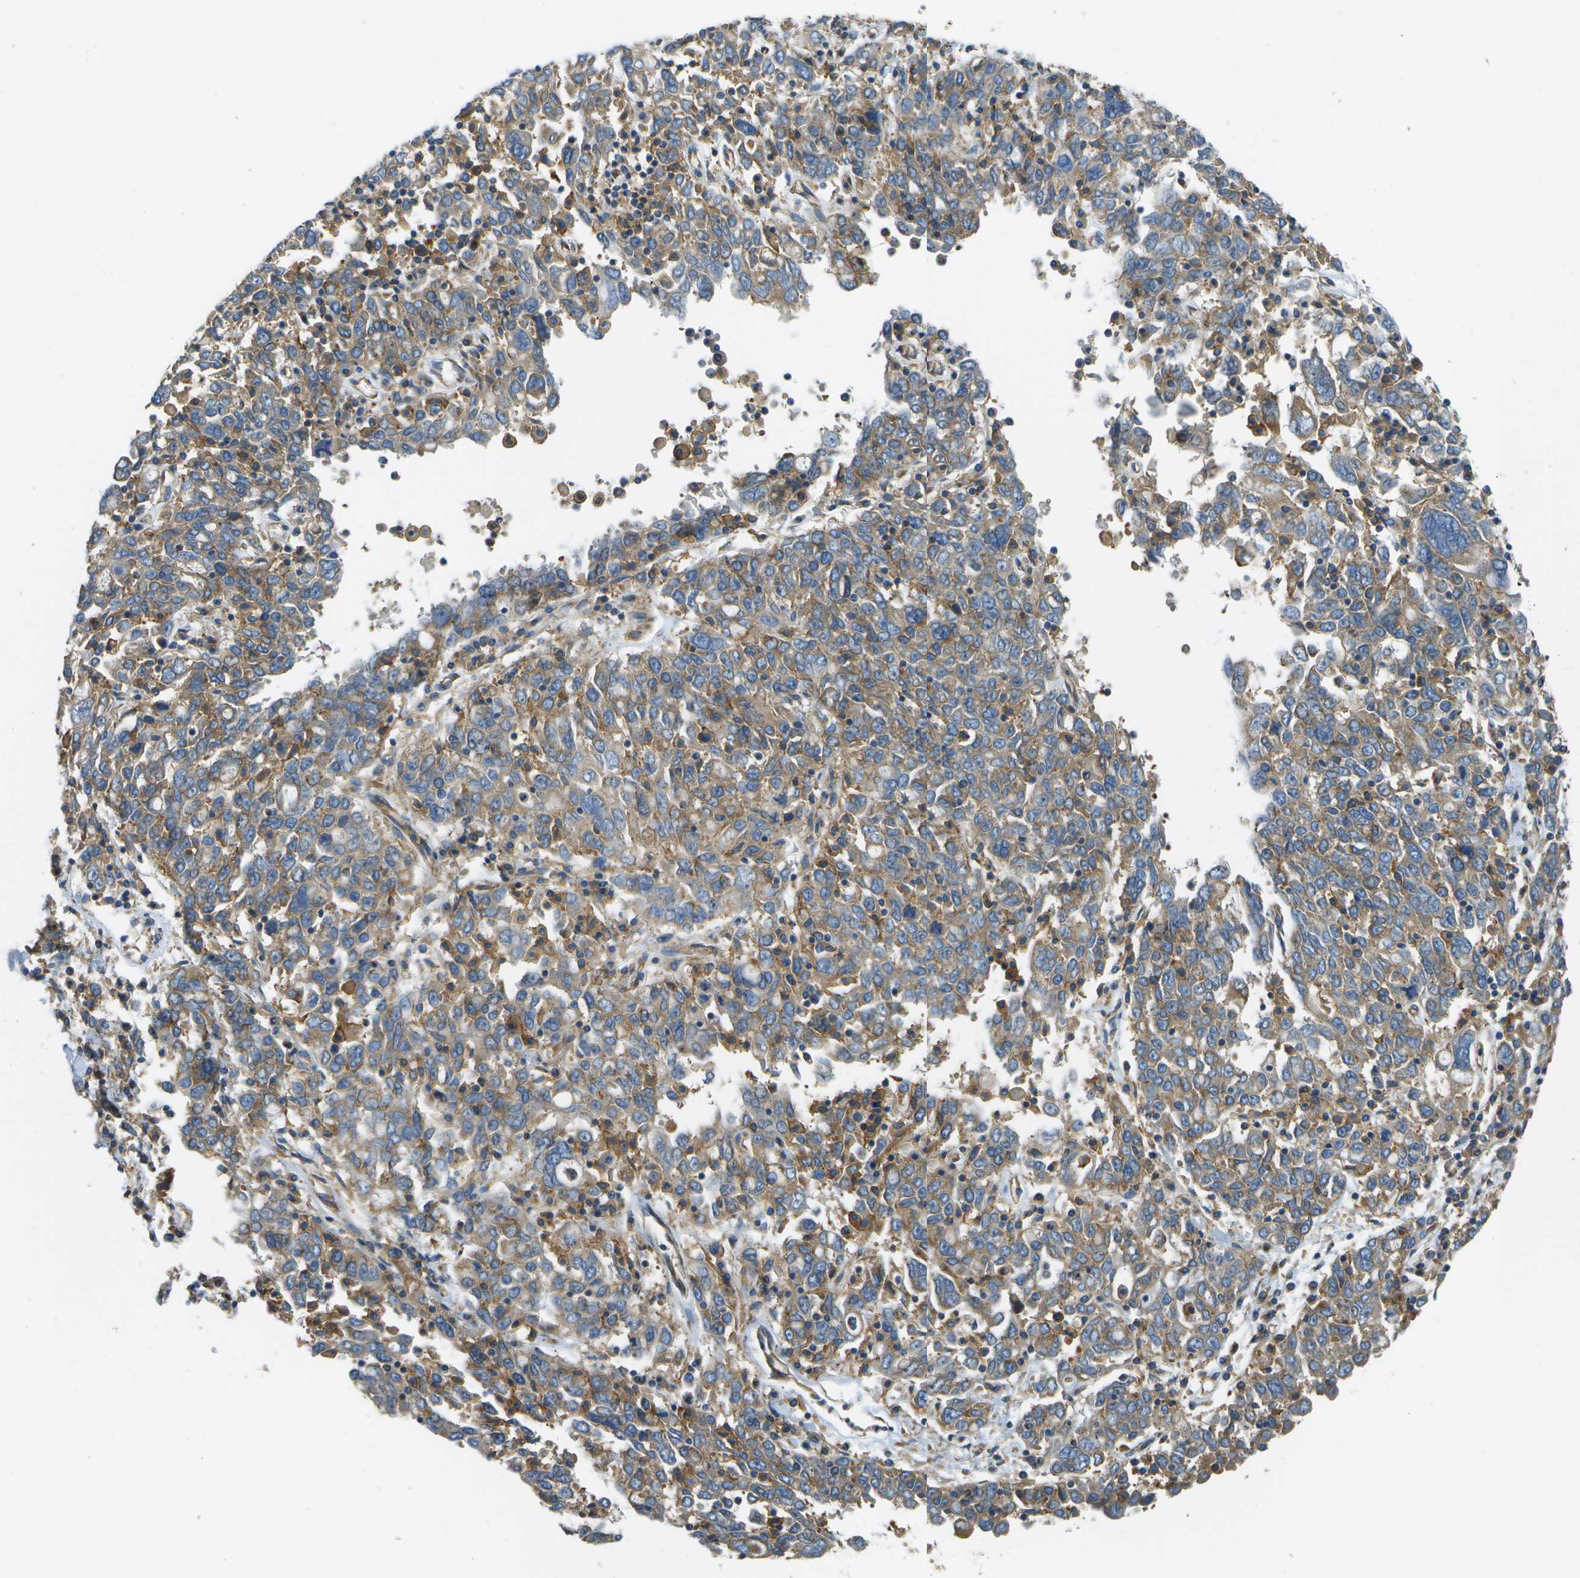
{"staining": {"intensity": "moderate", "quantity": "25%-75%", "location": "cytoplasmic/membranous"}, "tissue": "ovarian cancer", "cell_type": "Tumor cells", "image_type": "cancer", "snomed": [{"axis": "morphology", "description": "Carcinoma, endometroid"}, {"axis": "topography", "description": "Ovary"}], "caption": "Ovarian cancer (endometroid carcinoma) stained for a protein exhibits moderate cytoplasmic/membranous positivity in tumor cells.", "gene": "CLTC", "patient": {"sex": "female", "age": 62}}